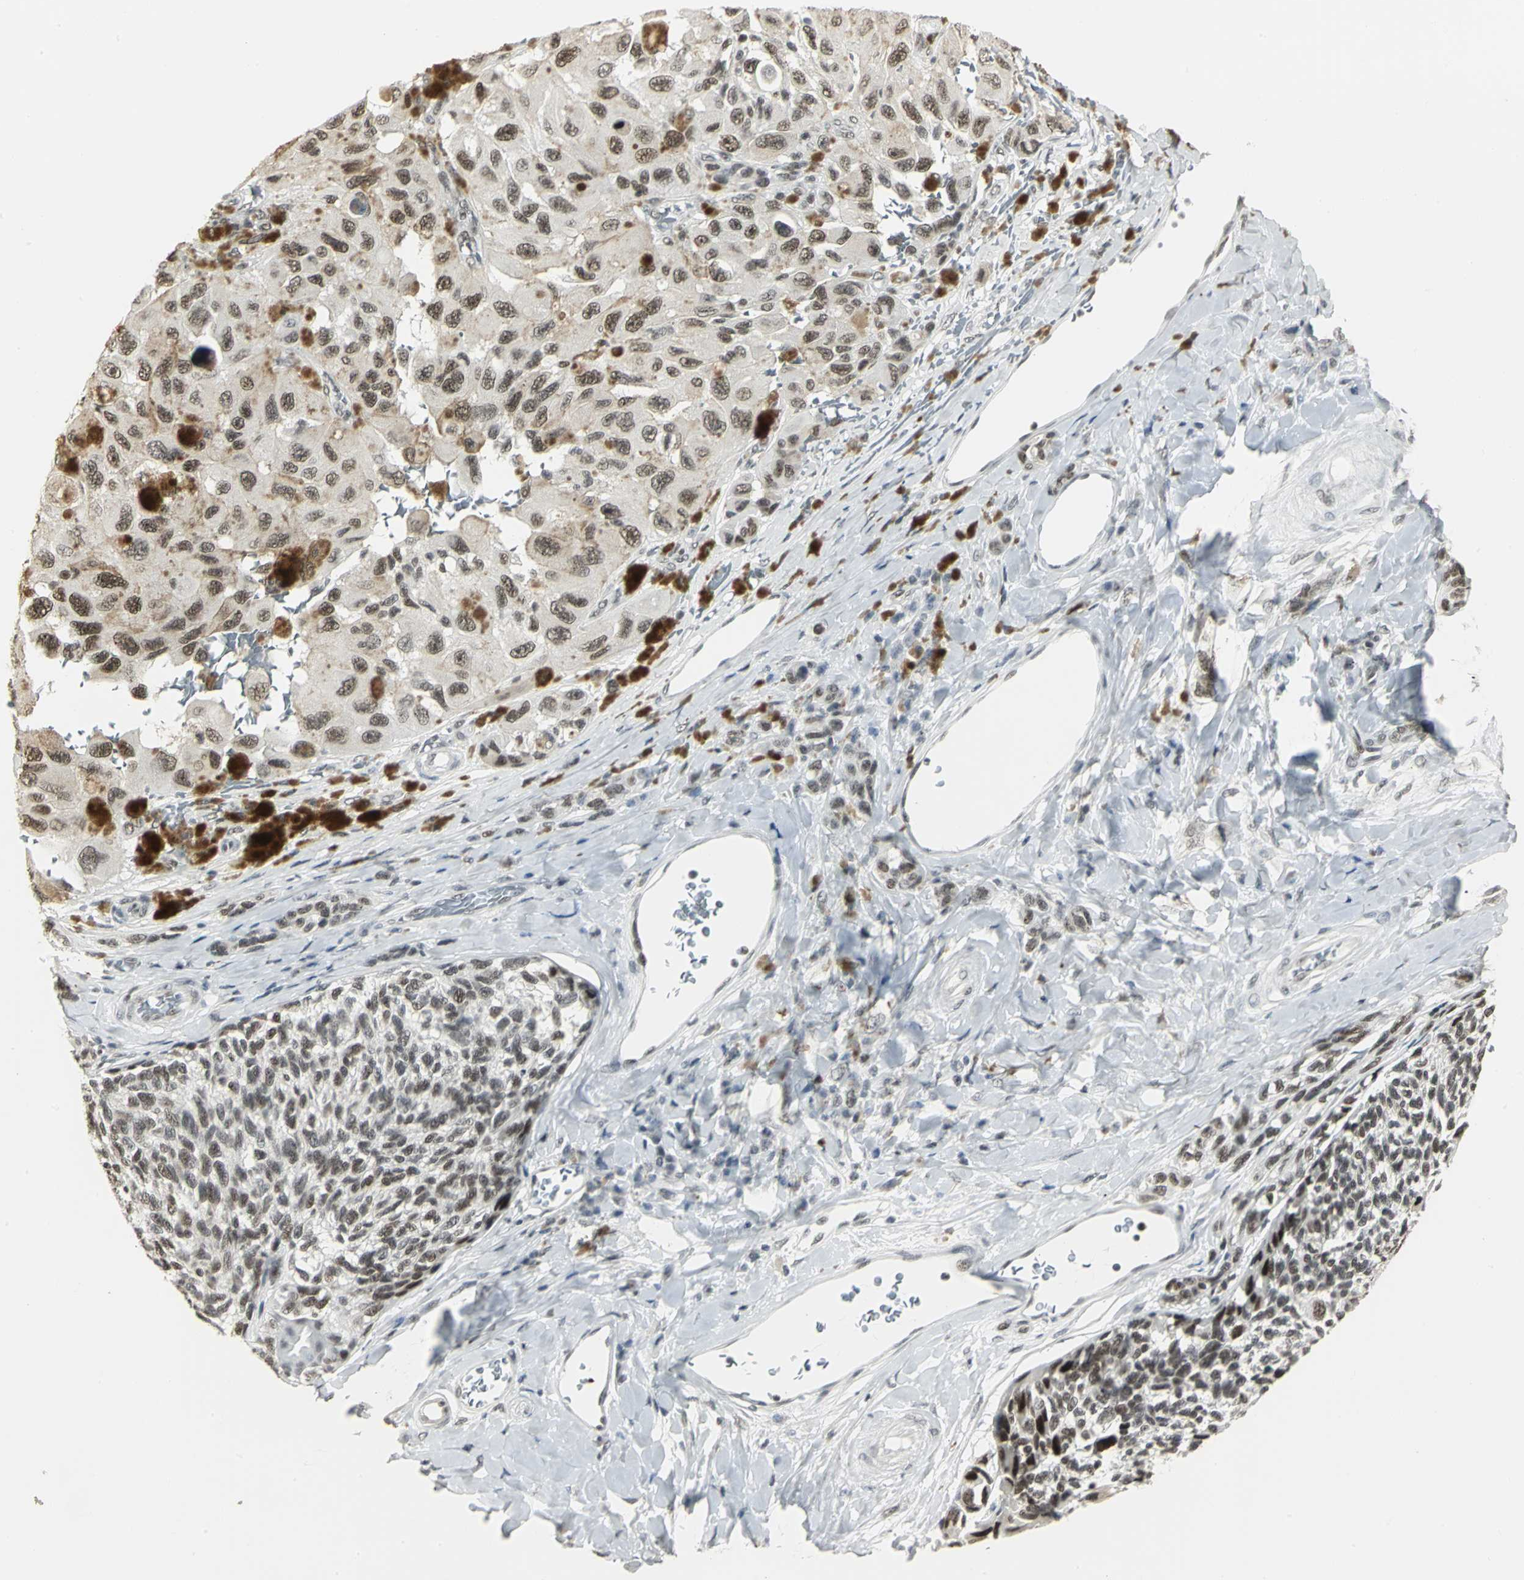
{"staining": {"intensity": "moderate", "quantity": ">75%", "location": "nuclear"}, "tissue": "melanoma", "cell_type": "Tumor cells", "image_type": "cancer", "snomed": [{"axis": "morphology", "description": "Malignant melanoma, NOS"}, {"axis": "topography", "description": "Skin"}], "caption": "The immunohistochemical stain shows moderate nuclear positivity in tumor cells of melanoma tissue.", "gene": "CBX3", "patient": {"sex": "female", "age": 73}}